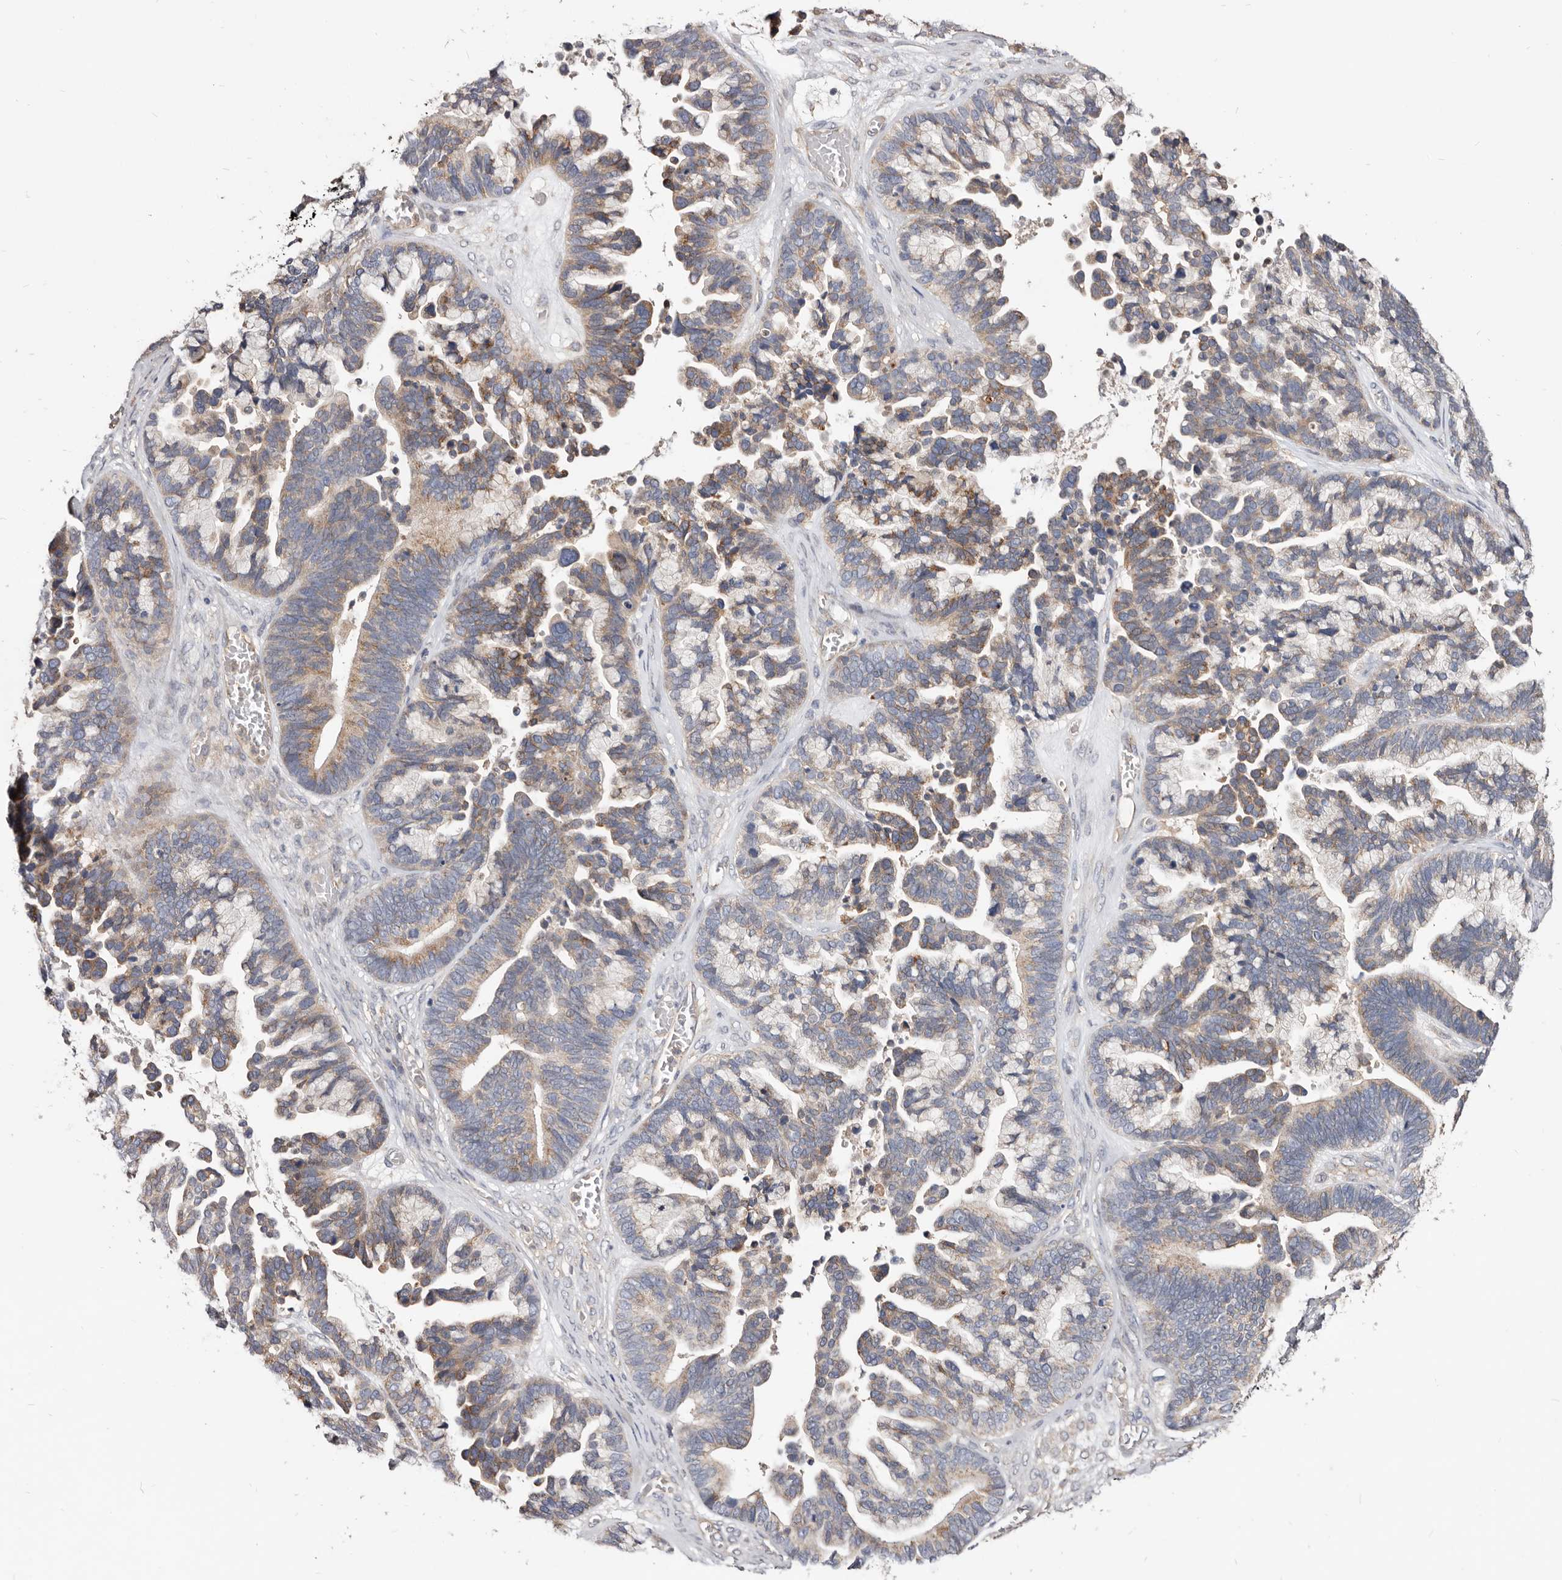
{"staining": {"intensity": "moderate", "quantity": "25%-75%", "location": "cytoplasmic/membranous"}, "tissue": "ovarian cancer", "cell_type": "Tumor cells", "image_type": "cancer", "snomed": [{"axis": "morphology", "description": "Cystadenocarcinoma, serous, NOS"}, {"axis": "topography", "description": "Ovary"}], "caption": "Protein expression analysis of human ovarian cancer (serous cystadenocarcinoma) reveals moderate cytoplasmic/membranous staining in approximately 25%-75% of tumor cells.", "gene": "LRRC25", "patient": {"sex": "female", "age": 56}}